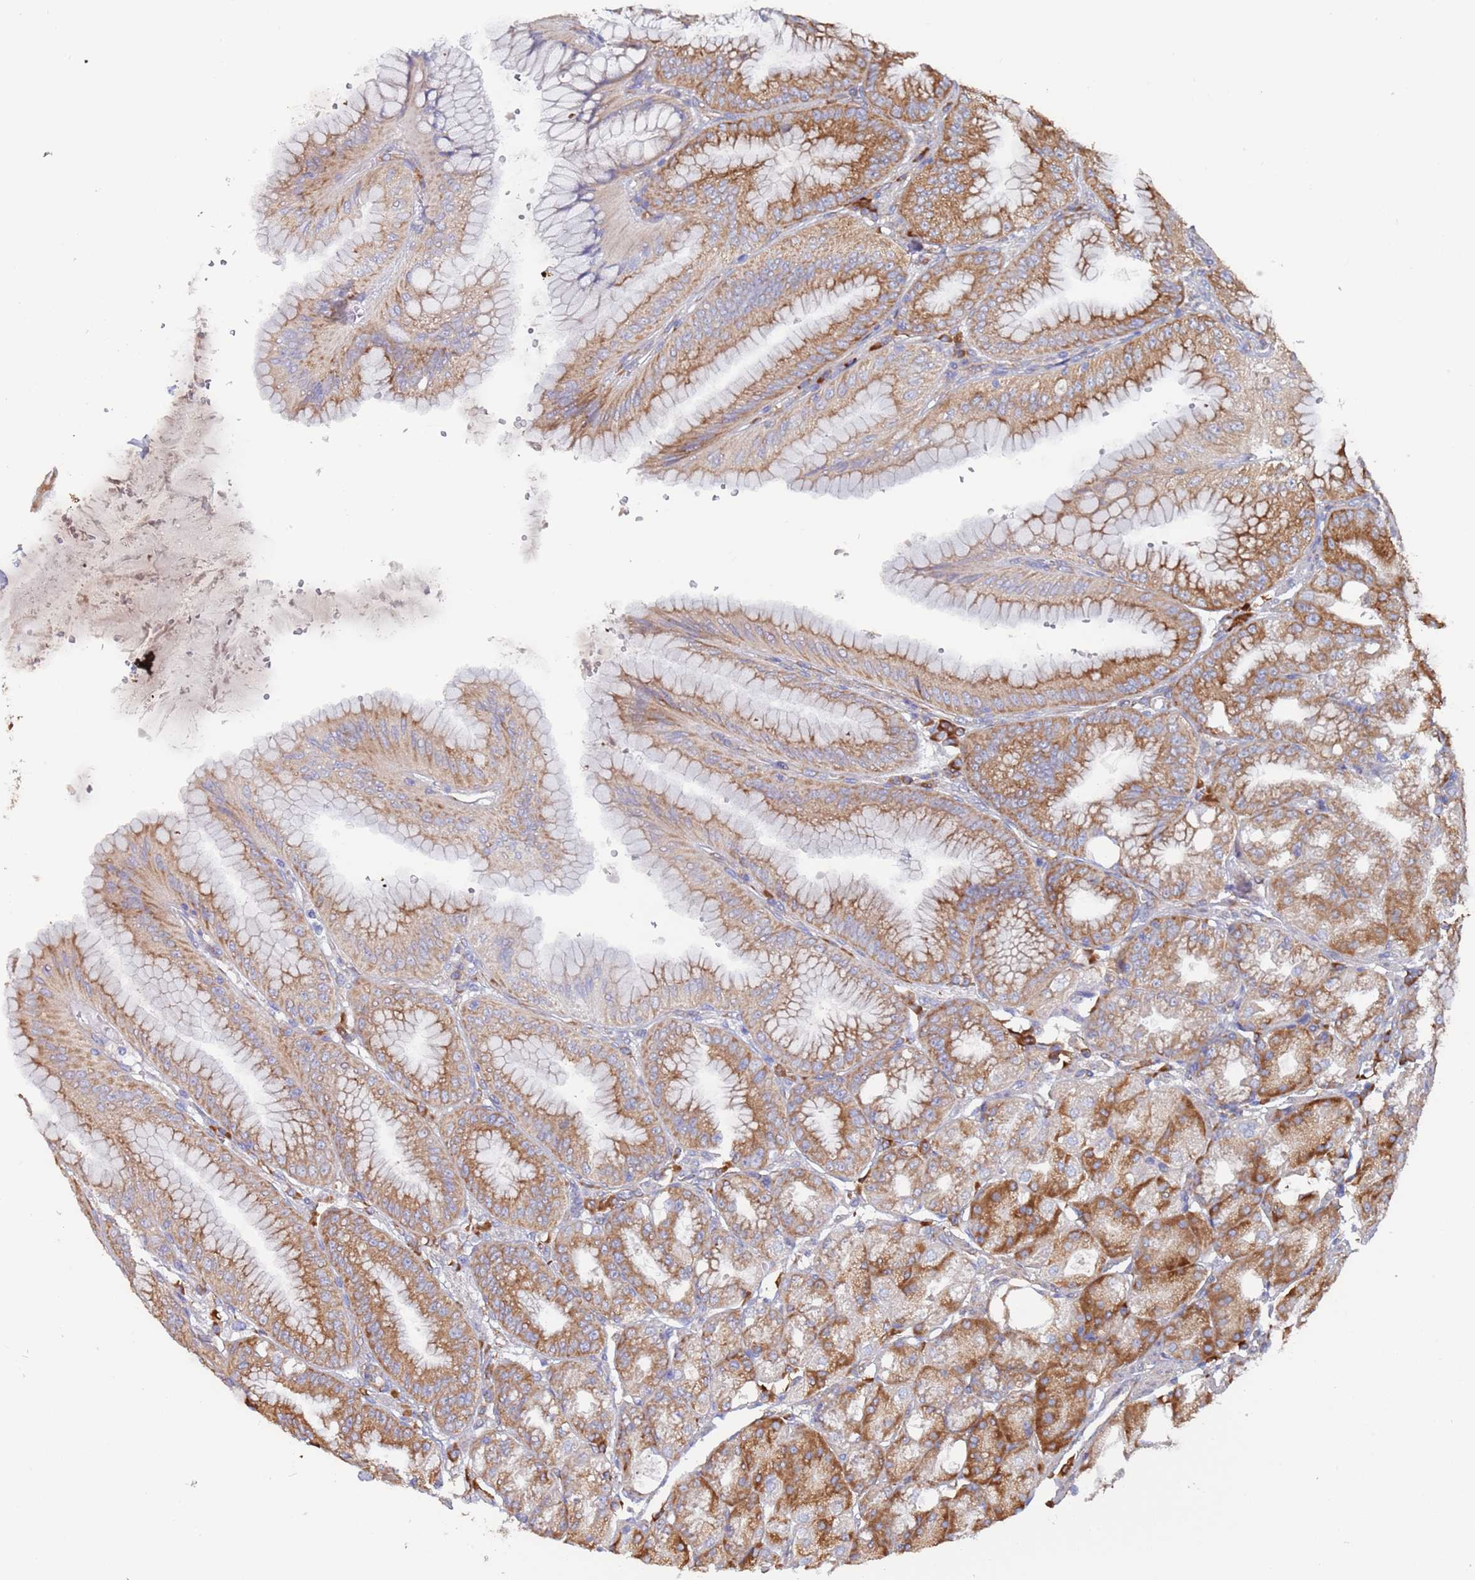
{"staining": {"intensity": "strong", "quantity": ">75%", "location": "cytoplasmic/membranous"}, "tissue": "stomach", "cell_type": "Glandular cells", "image_type": "normal", "snomed": [{"axis": "morphology", "description": "Normal tissue, NOS"}, {"axis": "topography", "description": "Stomach, lower"}], "caption": "Stomach stained with IHC displays strong cytoplasmic/membranous staining in about >75% of glandular cells.", "gene": "ENSG00000286098", "patient": {"sex": "male", "age": 71}}